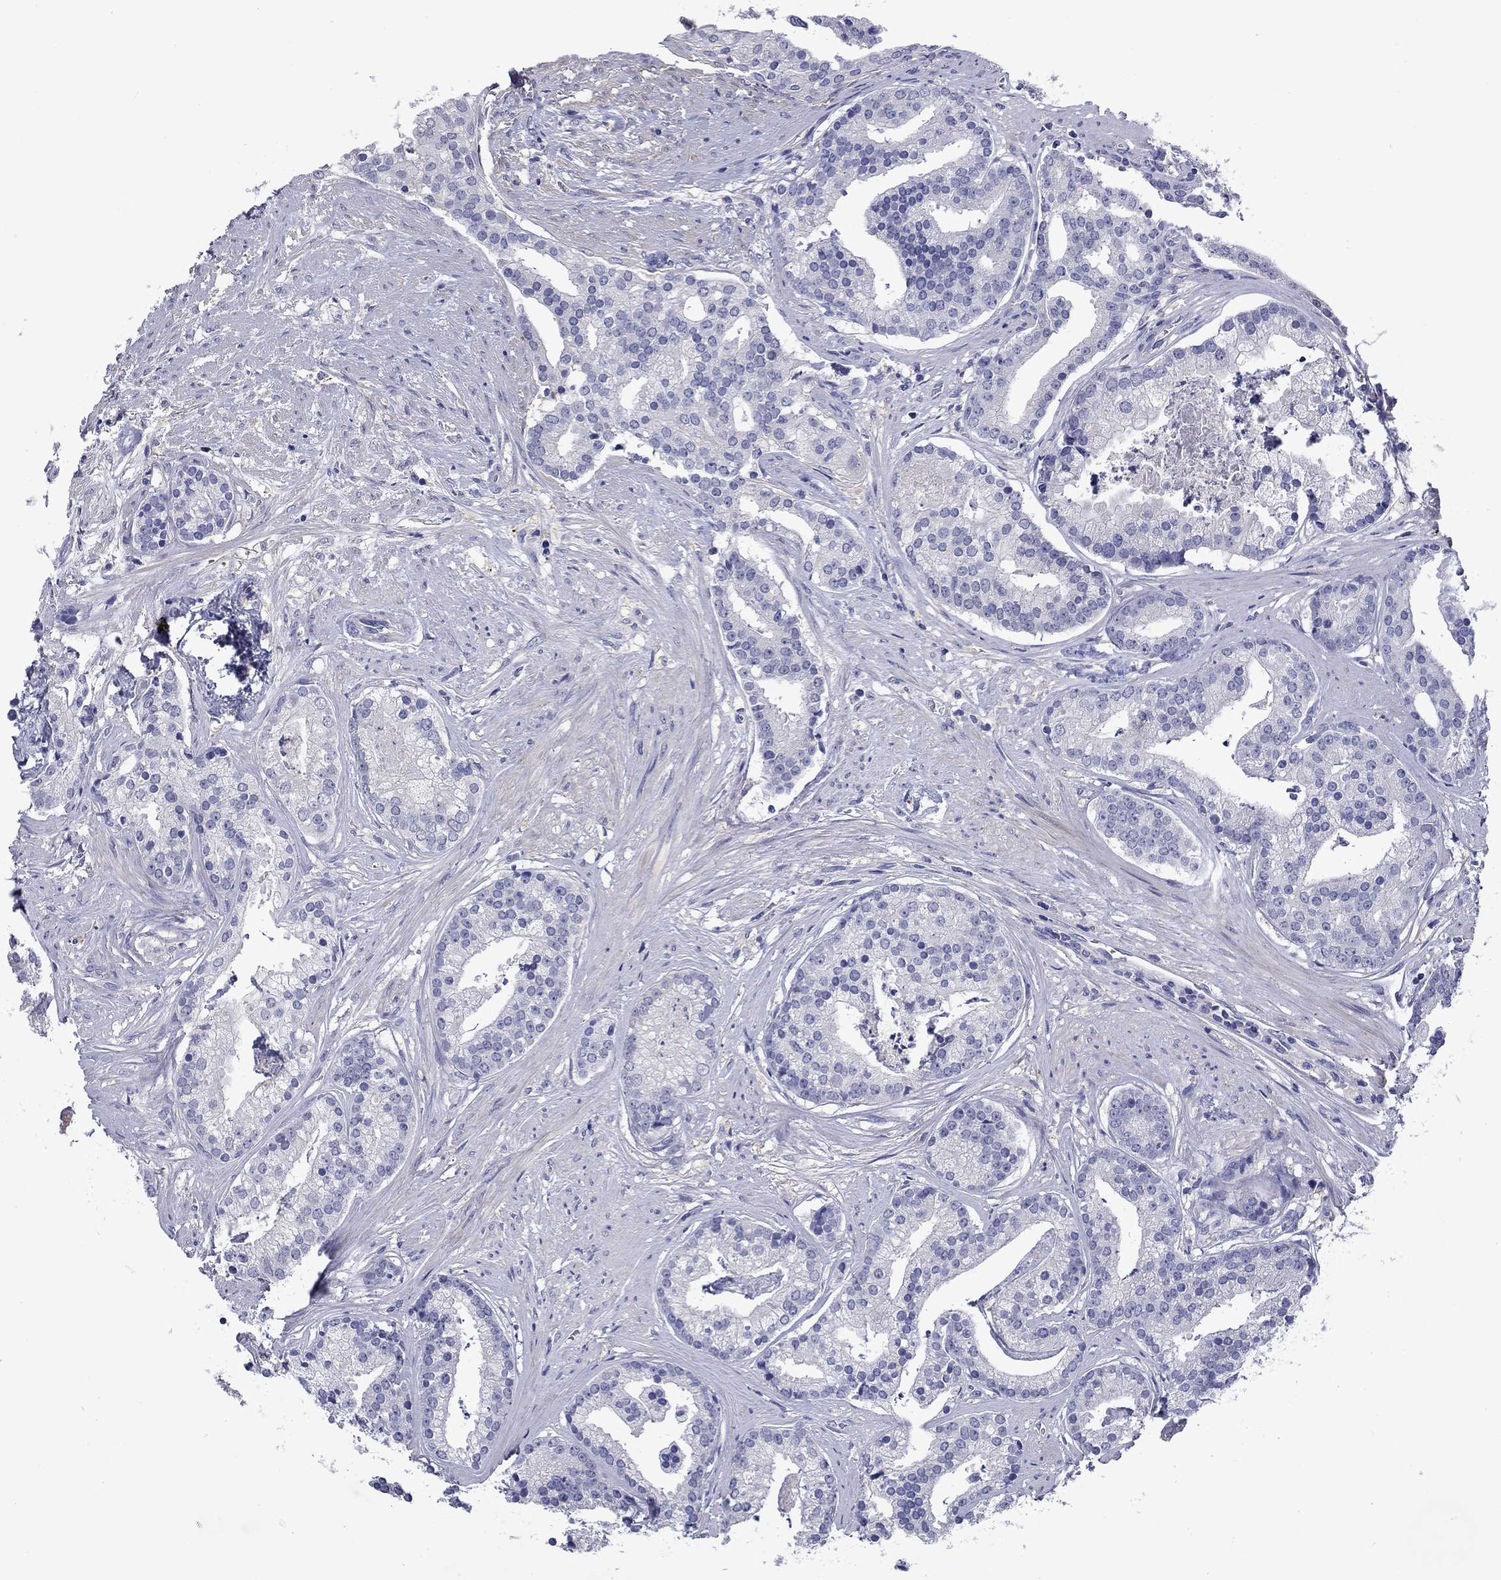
{"staining": {"intensity": "negative", "quantity": "none", "location": "none"}, "tissue": "prostate cancer", "cell_type": "Tumor cells", "image_type": "cancer", "snomed": [{"axis": "morphology", "description": "Adenocarcinoma, NOS"}, {"axis": "topography", "description": "Prostate and seminal vesicle, NOS"}, {"axis": "topography", "description": "Prostate"}], "caption": "An image of prostate cancer stained for a protein demonstrates no brown staining in tumor cells.", "gene": "CNDP1", "patient": {"sex": "male", "age": 44}}